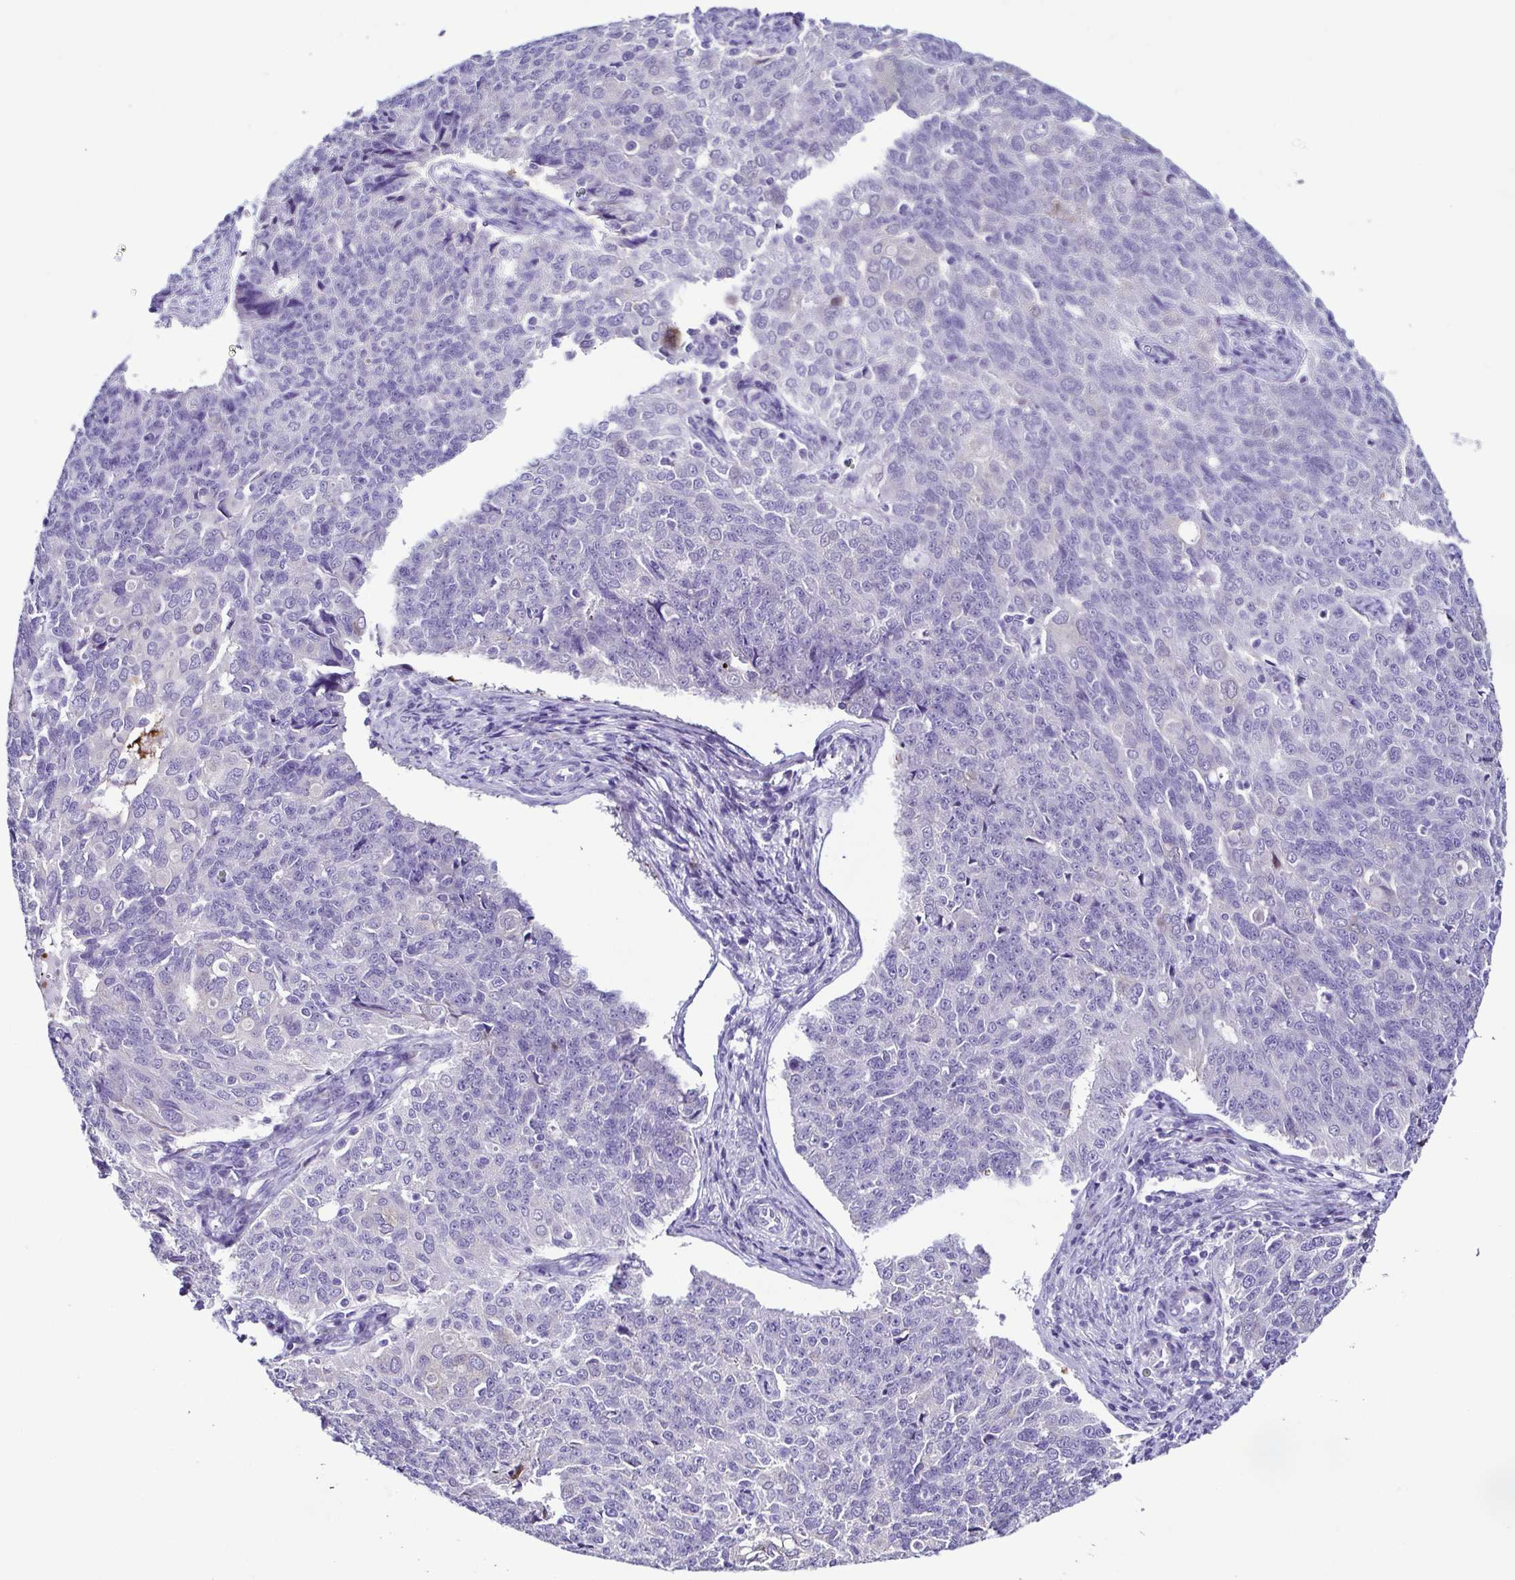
{"staining": {"intensity": "negative", "quantity": "none", "location": "none"}, "tissue": "endometrial cancer", "cell_type": "Tumor cells", "image_type": "cancer", "snomed": [{"axis": "morphology", "description": "Adenocarcinoma, NOS"}, {"axis": "topography", "description": "Endometrium"}], "caption": "An immunohistochemistry image of endometrial adenocarcinoma is shown. There is no staining in tumor cells of endometrial adenocarcinoma.", "gene": "SRL", "patient": {"sex": "female", "age": 43}}